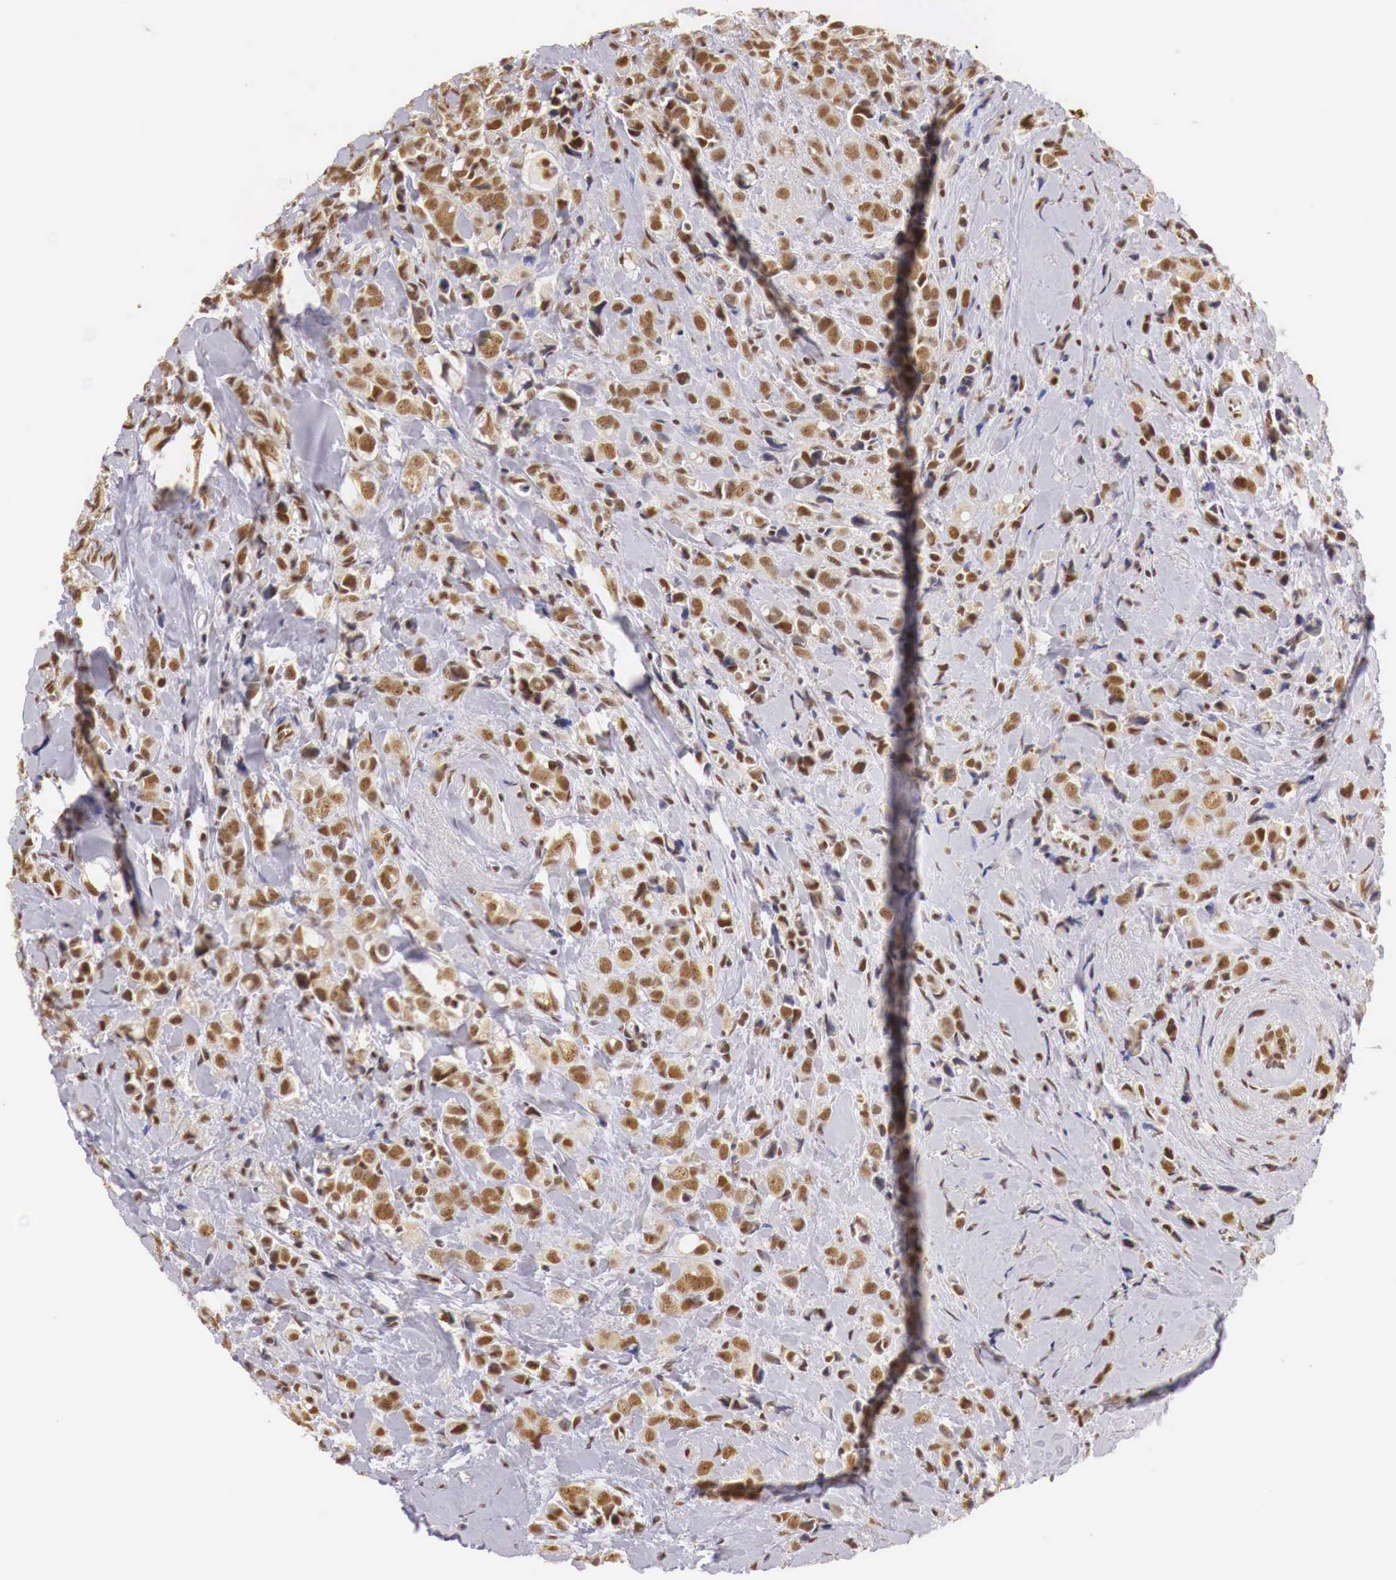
{"staining": {"intensity": "moderate", "quantity": ">75%", "location": "cytoplasmic/membranous,nuclear"}, "tissue": "breast cancer", "cell_type": "Tumor cells", "image_type": "cancer", "snomed": [{"axis": "morphology", "description": "Lobular carcinoma"}, {"axis": "topography", "description": "Breast"}], "caption": "A micrograph showing moderate cytoplasmic/membranous and nuclear staining in about >75% of tumor cells in breast cancer (lobular carcinoma), as visualized by brown immunohistochemical staining.", "gene": "GPKOW", "patient": {"sex": "female", "age": 57}}